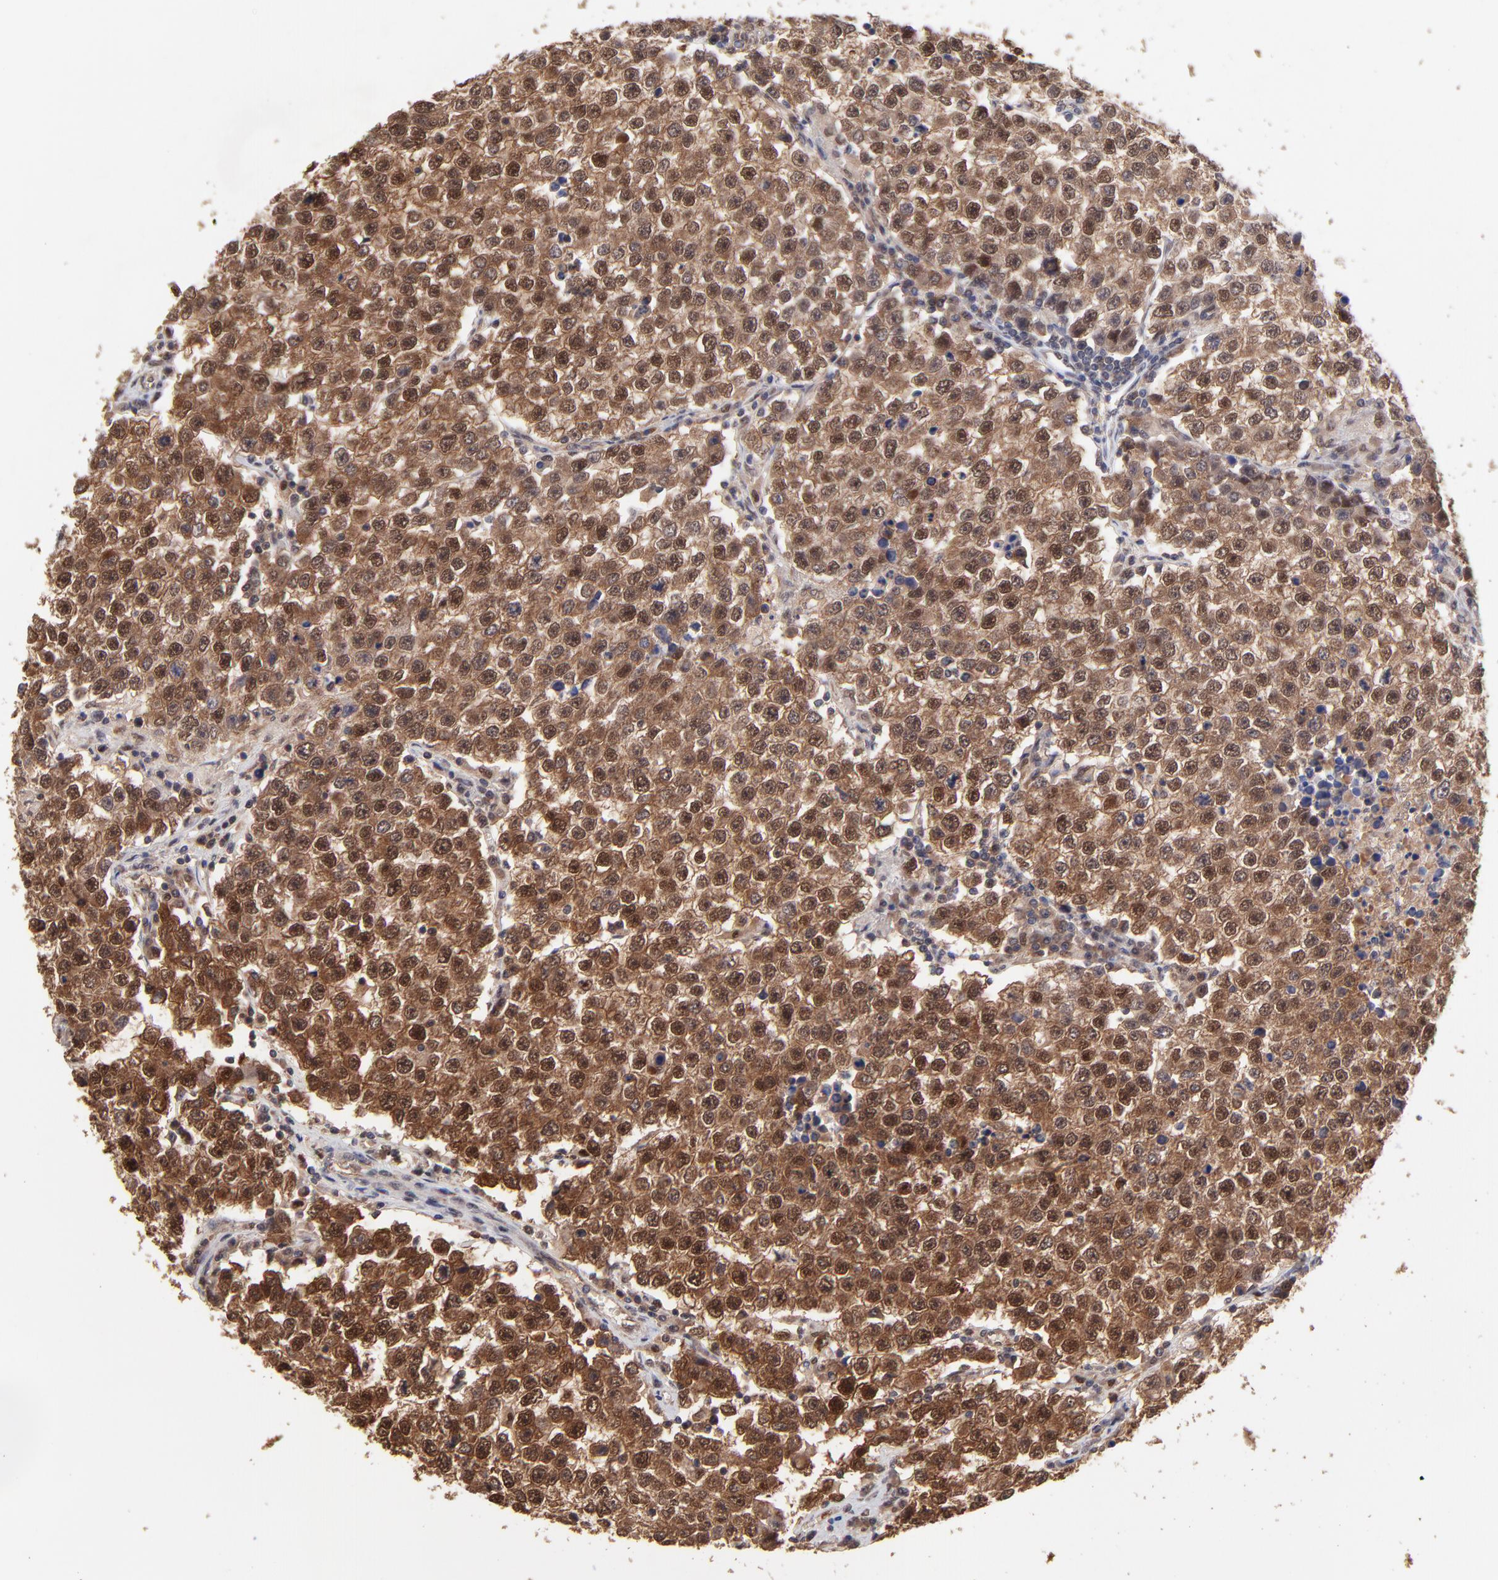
{"staining": {"intensity": "strong", "quantity": ">75%", "location": "cytoplasmic/membranous,nuclear"}, "tissue": "testis cancer", "cell_type": "Tumor cells", "image_type": "cancer", "snomed": [{"axis": "morphology", "description": "Seminoma, NOS"}, {"axis": "topography", "description": "Testis"}], "caption": "Brown immunohistochemical staining in human testis seminoma shows strong cytoplasmic/membranous and nuclear expression in about >75% of tumor cells.", "gene": "PSMD14", "patient": {"sex": "male", "age": 36}}